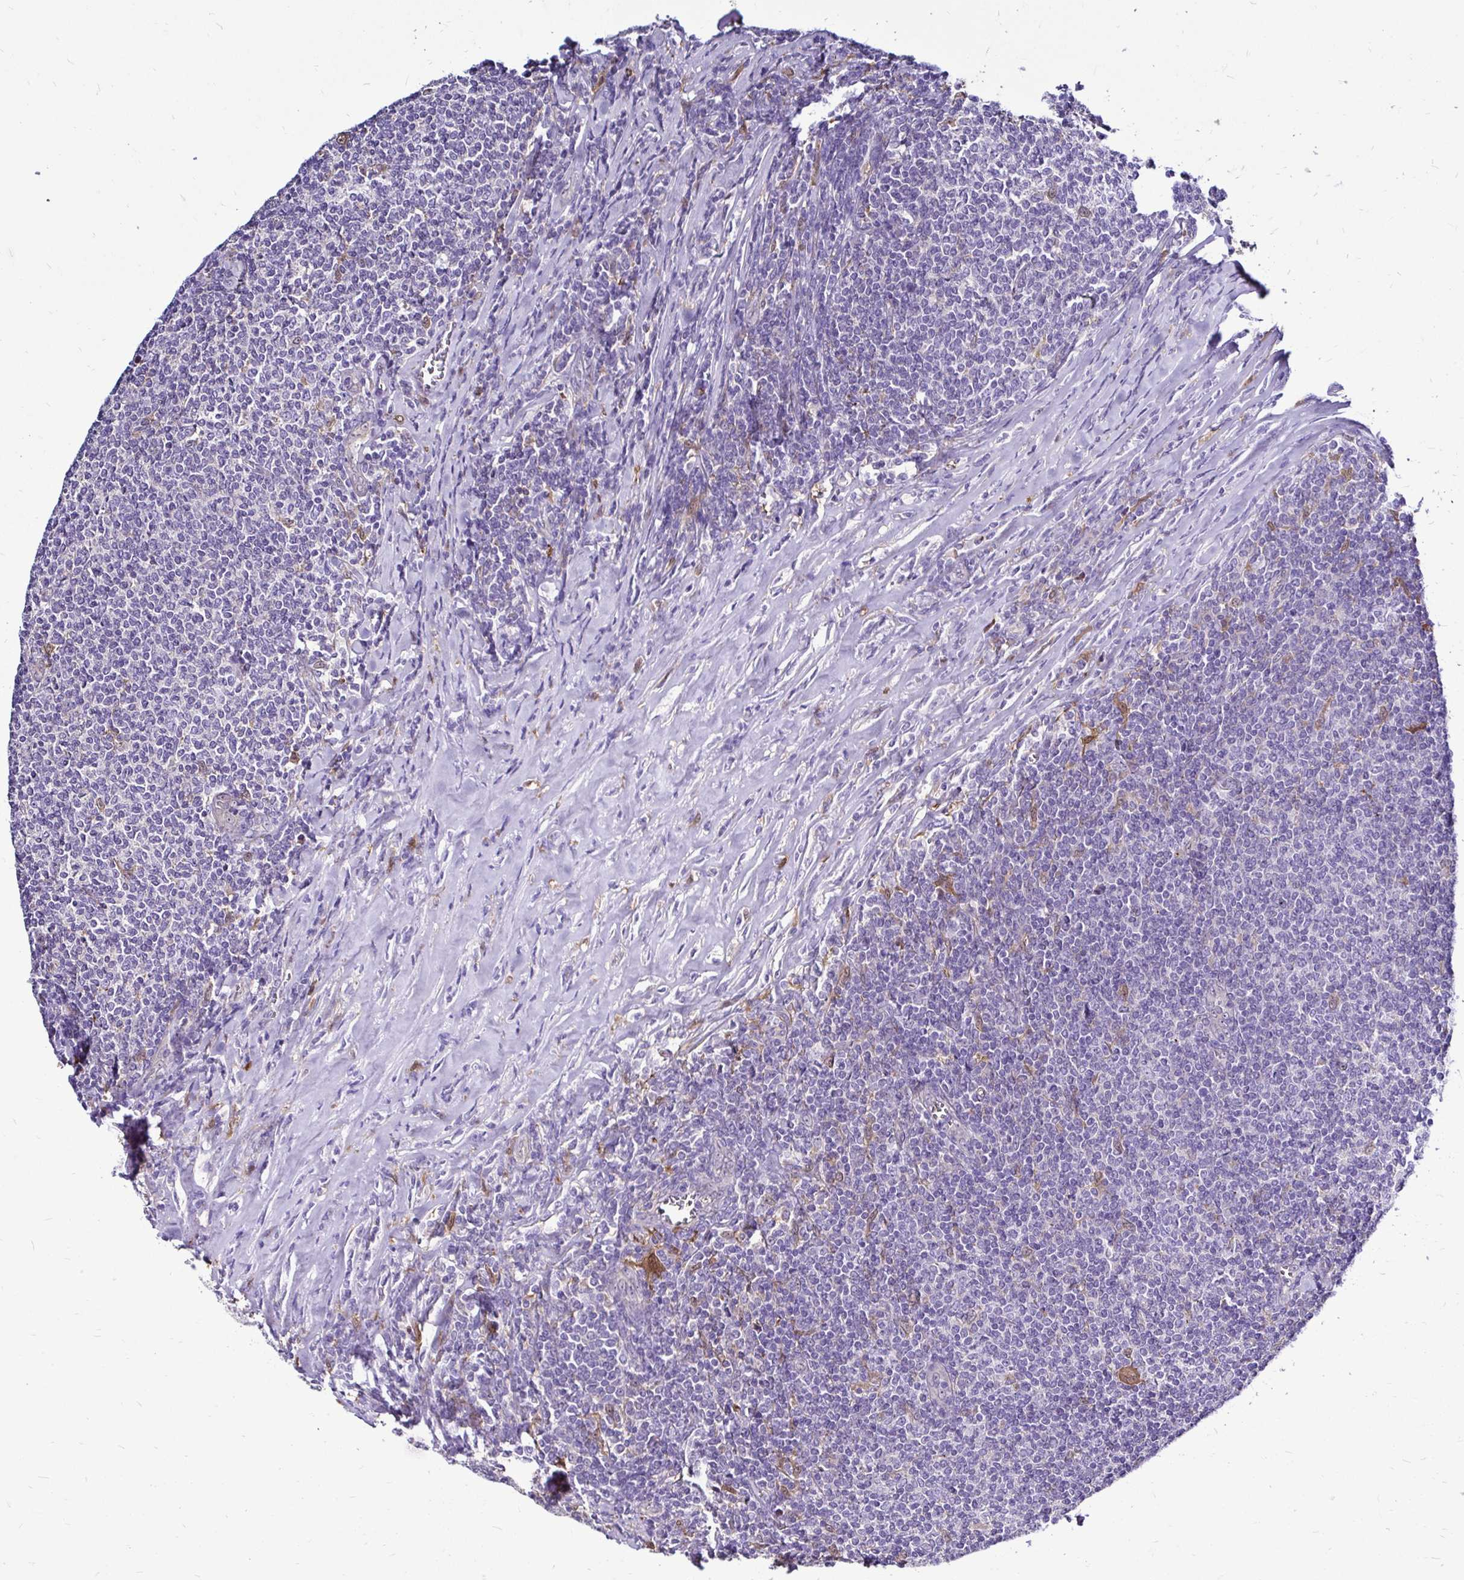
{"staining": {"intensity": "negative", "quantity": "none", "location": "none"}, "tissue": "lymphoma", "cell_type": "Tumor cells", "image_type": "cancer", "snomed": [{"axis": "morphology", "description": "Malignant lymphoma, non-Hodgkin's type, Low grade"}, {"axis": "topography", "description": "Lymph node"}], "caption": "IHC micrograph of neoplastic tissue: human malignant lymphoma, non-Hodgkin's type (low-grade) stained with DAB (3,3'-diaminobenzidine) displays no significant protein positivity in tumor cells.", "gene": "IDH1", "patient": {"sex": "male", "age": 52}}